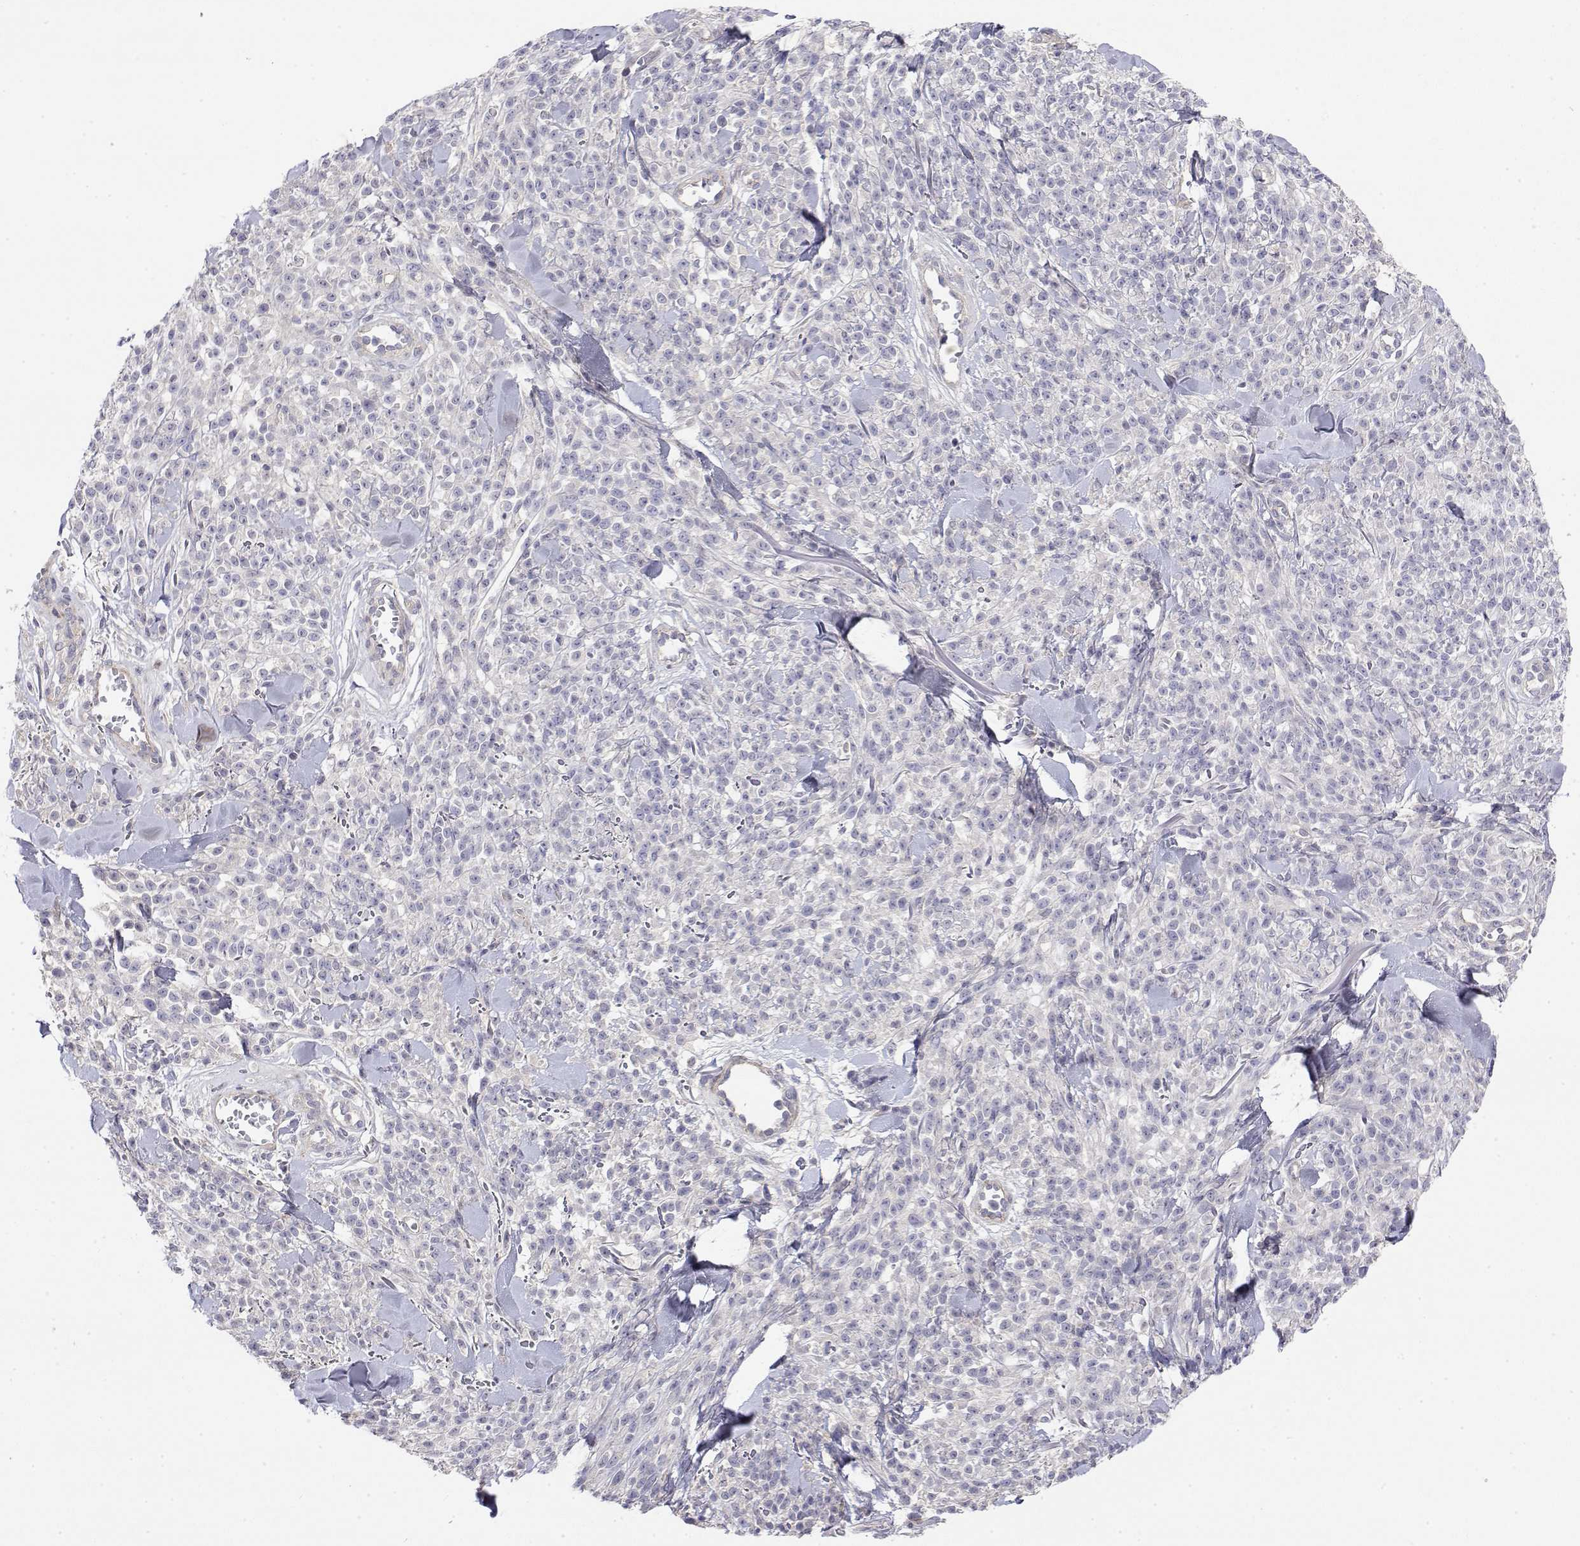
{"staining": {"intensity": "negative", "quantity": "none", "location": "none"}, "tissue": "melanoma", "cell_type": "Tumor cells", "image_type": "cancer", "snomed": [{"axis": "morphology", "description": "Malignant melanoma, NOS"}, {"axis": "topography", "description": "Skin"}, {"axis": "topography", "description": "Skin of trunk"}], "caption": "This is a micrograph of immunohistochemistry (IHC) staining of malignant melanoma, which shows no staining in tumor cells.", "gene": "GGACT", "patient": {"sex": "male", "age": 74}}